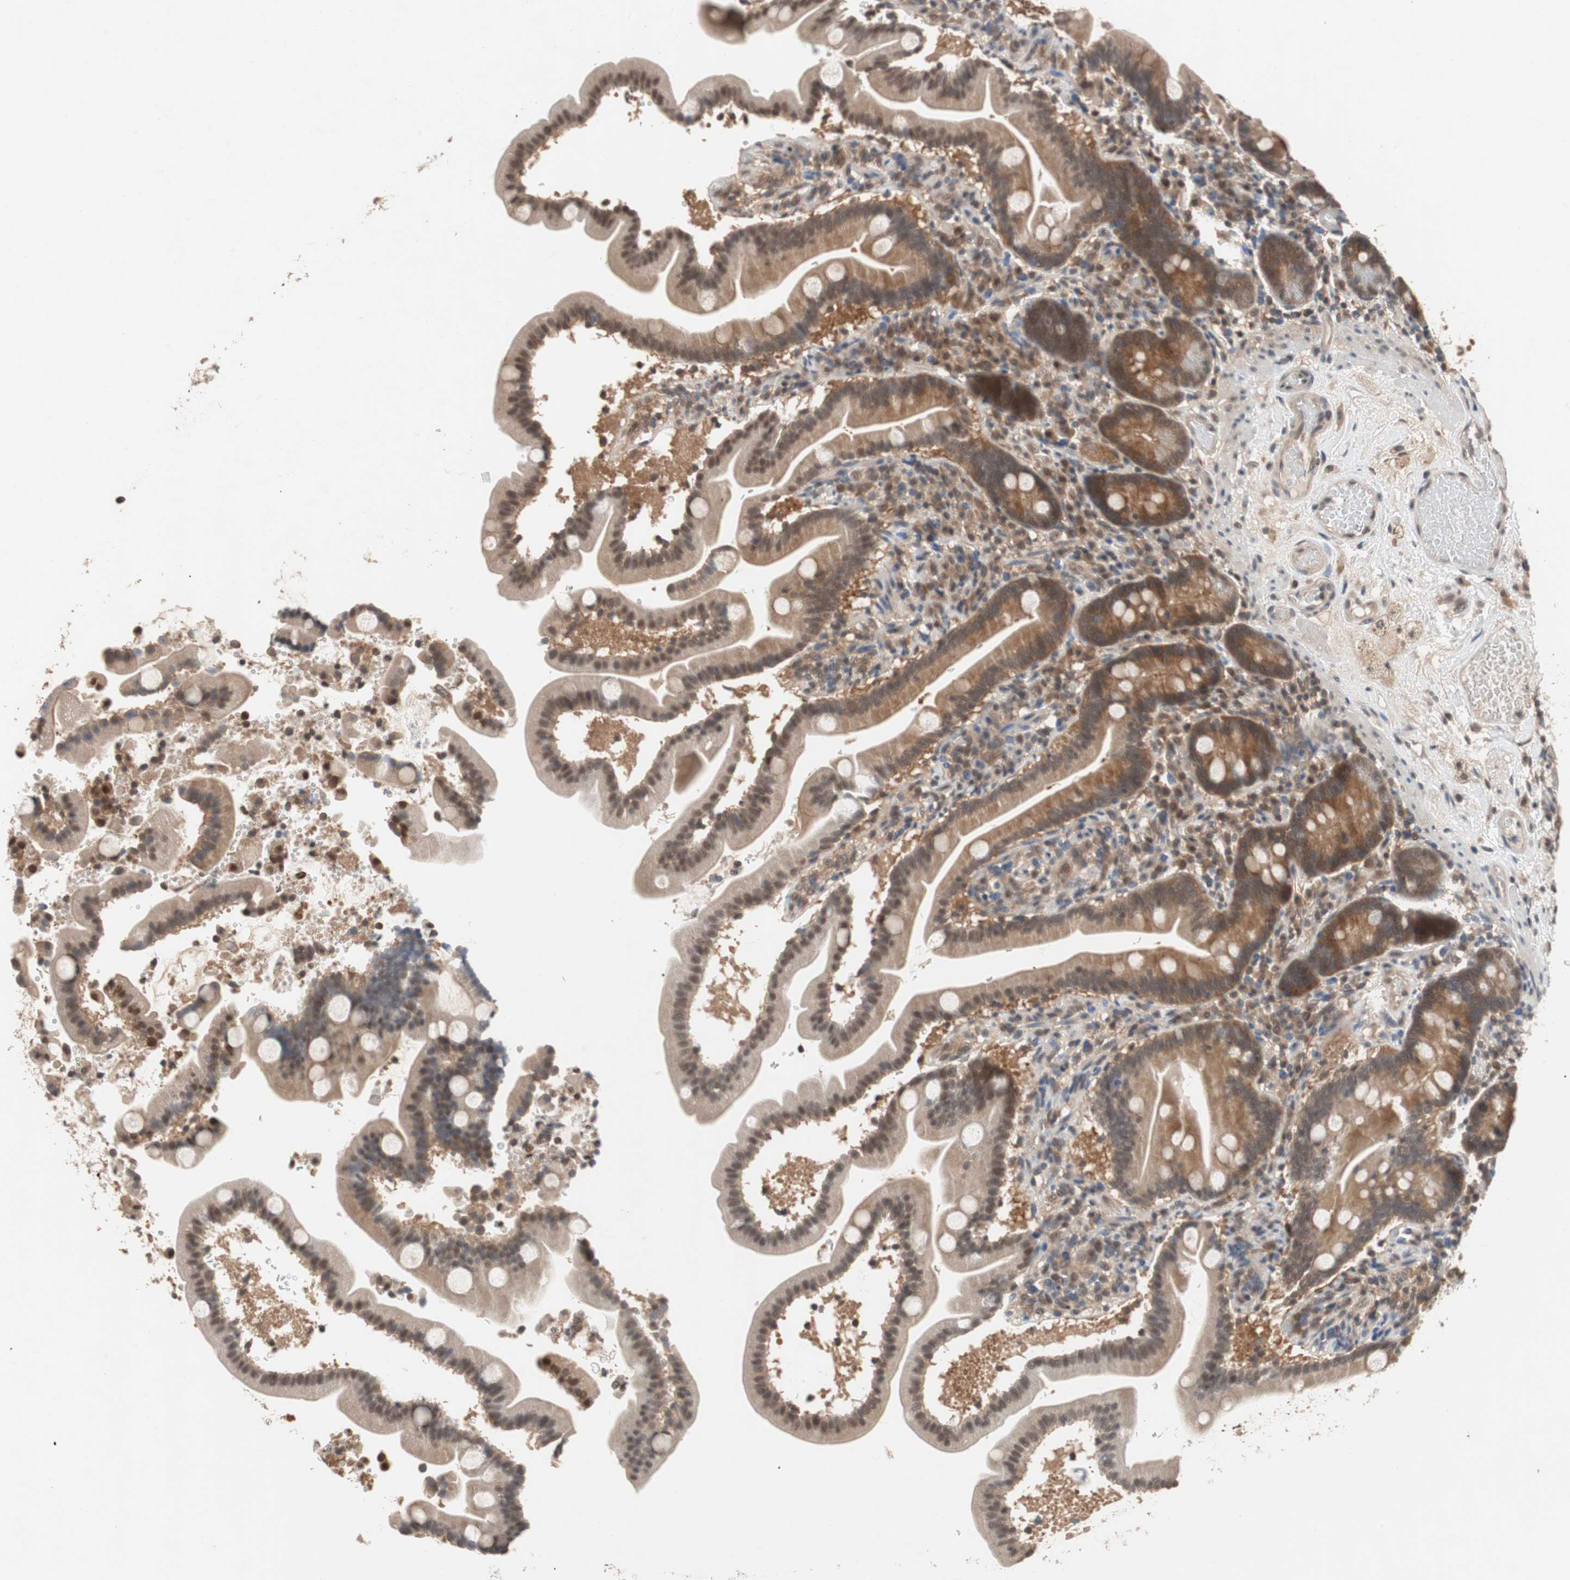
{"staining": {"intensity": "moderate", "quantity": ">75%", "location": "cytoplasmic/membranous,nuclear"}, "tissue": "duodenum", "cell_type": "Glandular cells", "image_type": "normal", "snomed": [{"axis": "morphology", "description": "Normal tissue, NOS"}, {"axis": "topography", "description": "Duodenum"}], "caption": "Human duodenum stained for a protein (brown) demonstrates moderate cytoplasmic/membranous,nuclear positive positivity in about >75% of glandular cells.", "gene": "GART", "patient": {"sex": "male", "age": 54}}